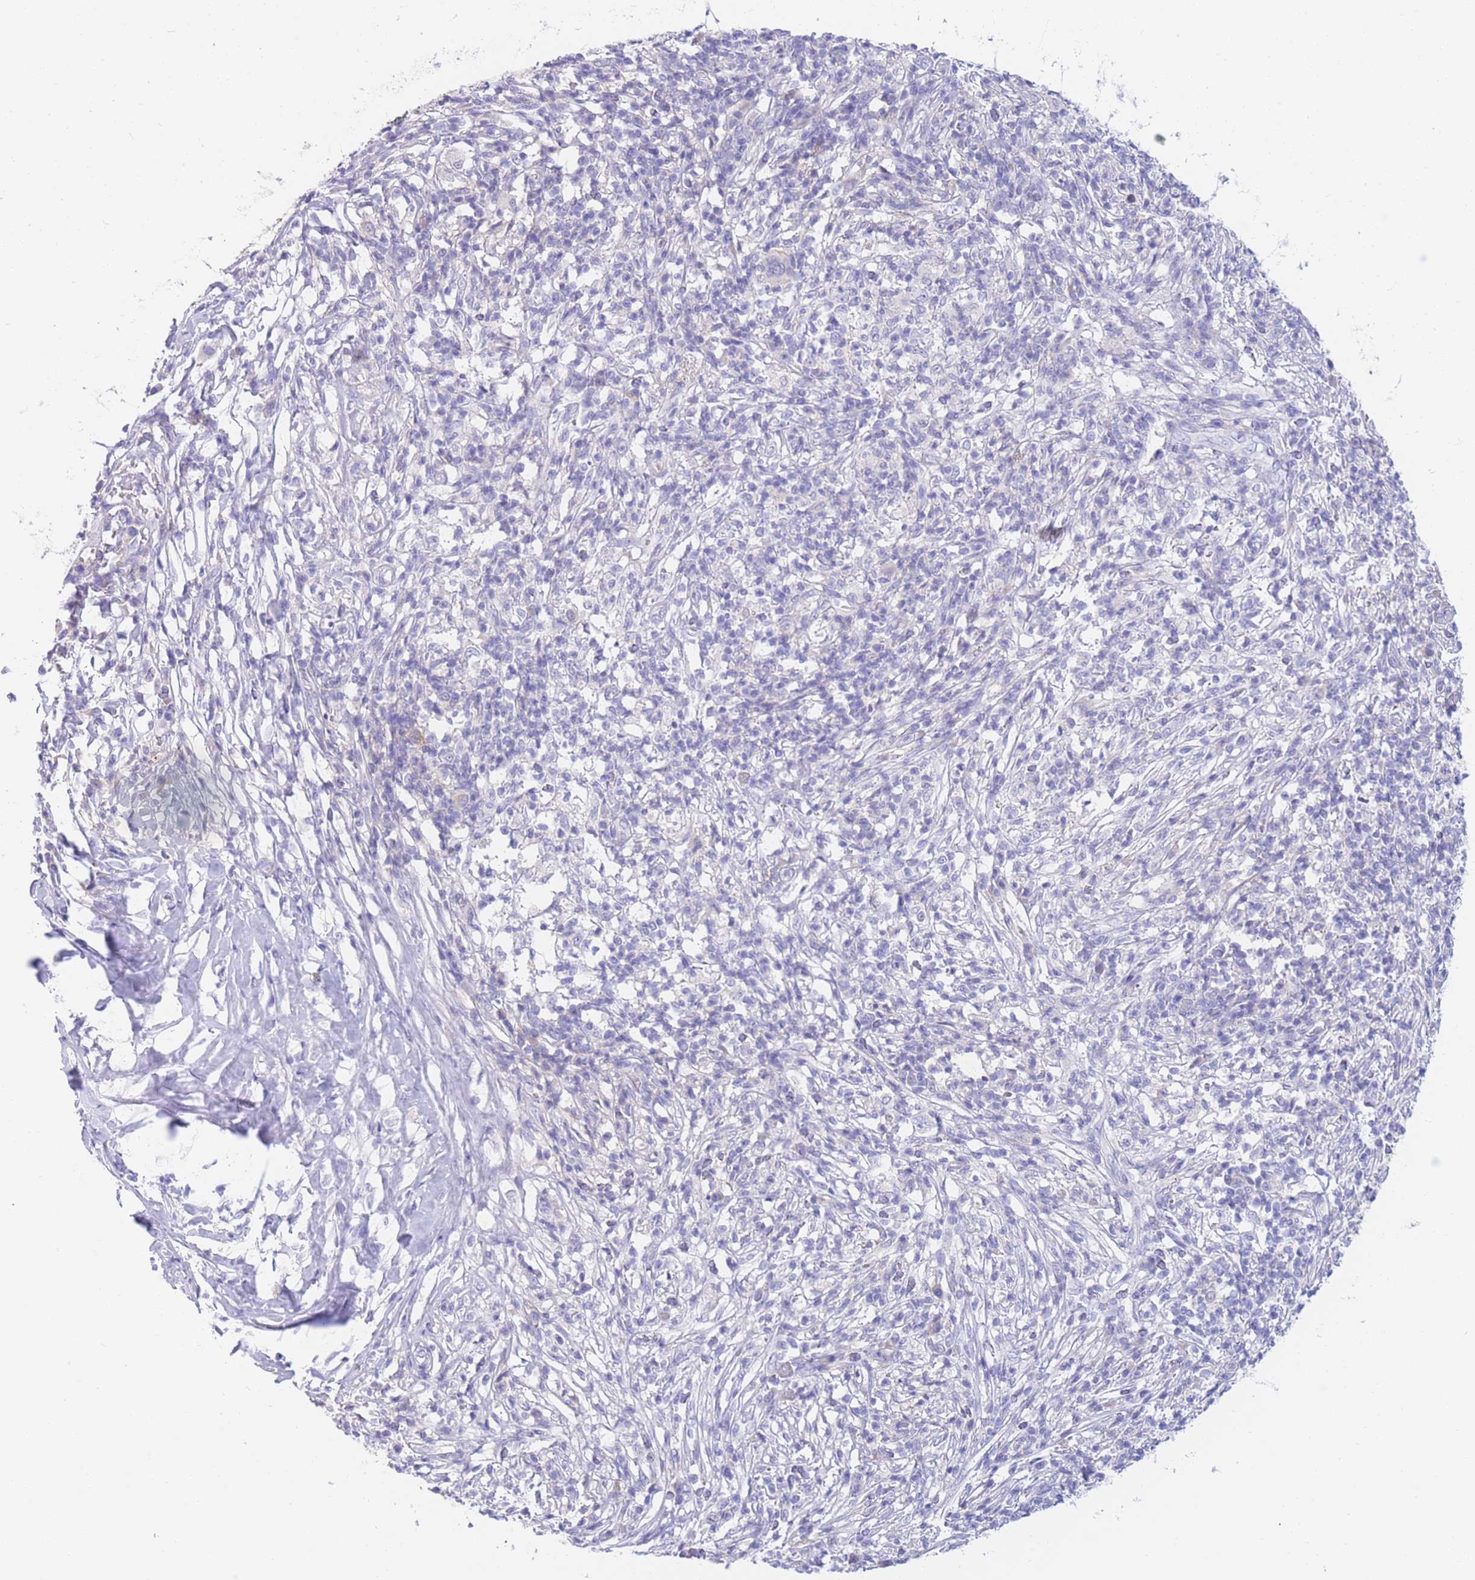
{"staining": {"intensity": "negative", "quantity": "none", "location": "none"}, "tissue": "melanoma", "cell_type": "Tumor cells", "image_type": "cancer", "snomed": [{"axis": "morphology", "description": "Malignant melanoma, NOS"}, {"axis": "topography", "description": "Skin"}], "caption": "A photomicrograph of malignant melanoma stained for a protein displays no brown staining in tumor cells.", "gene": "PCDHB3", "patient": {"sex": "male", "age": 66}}